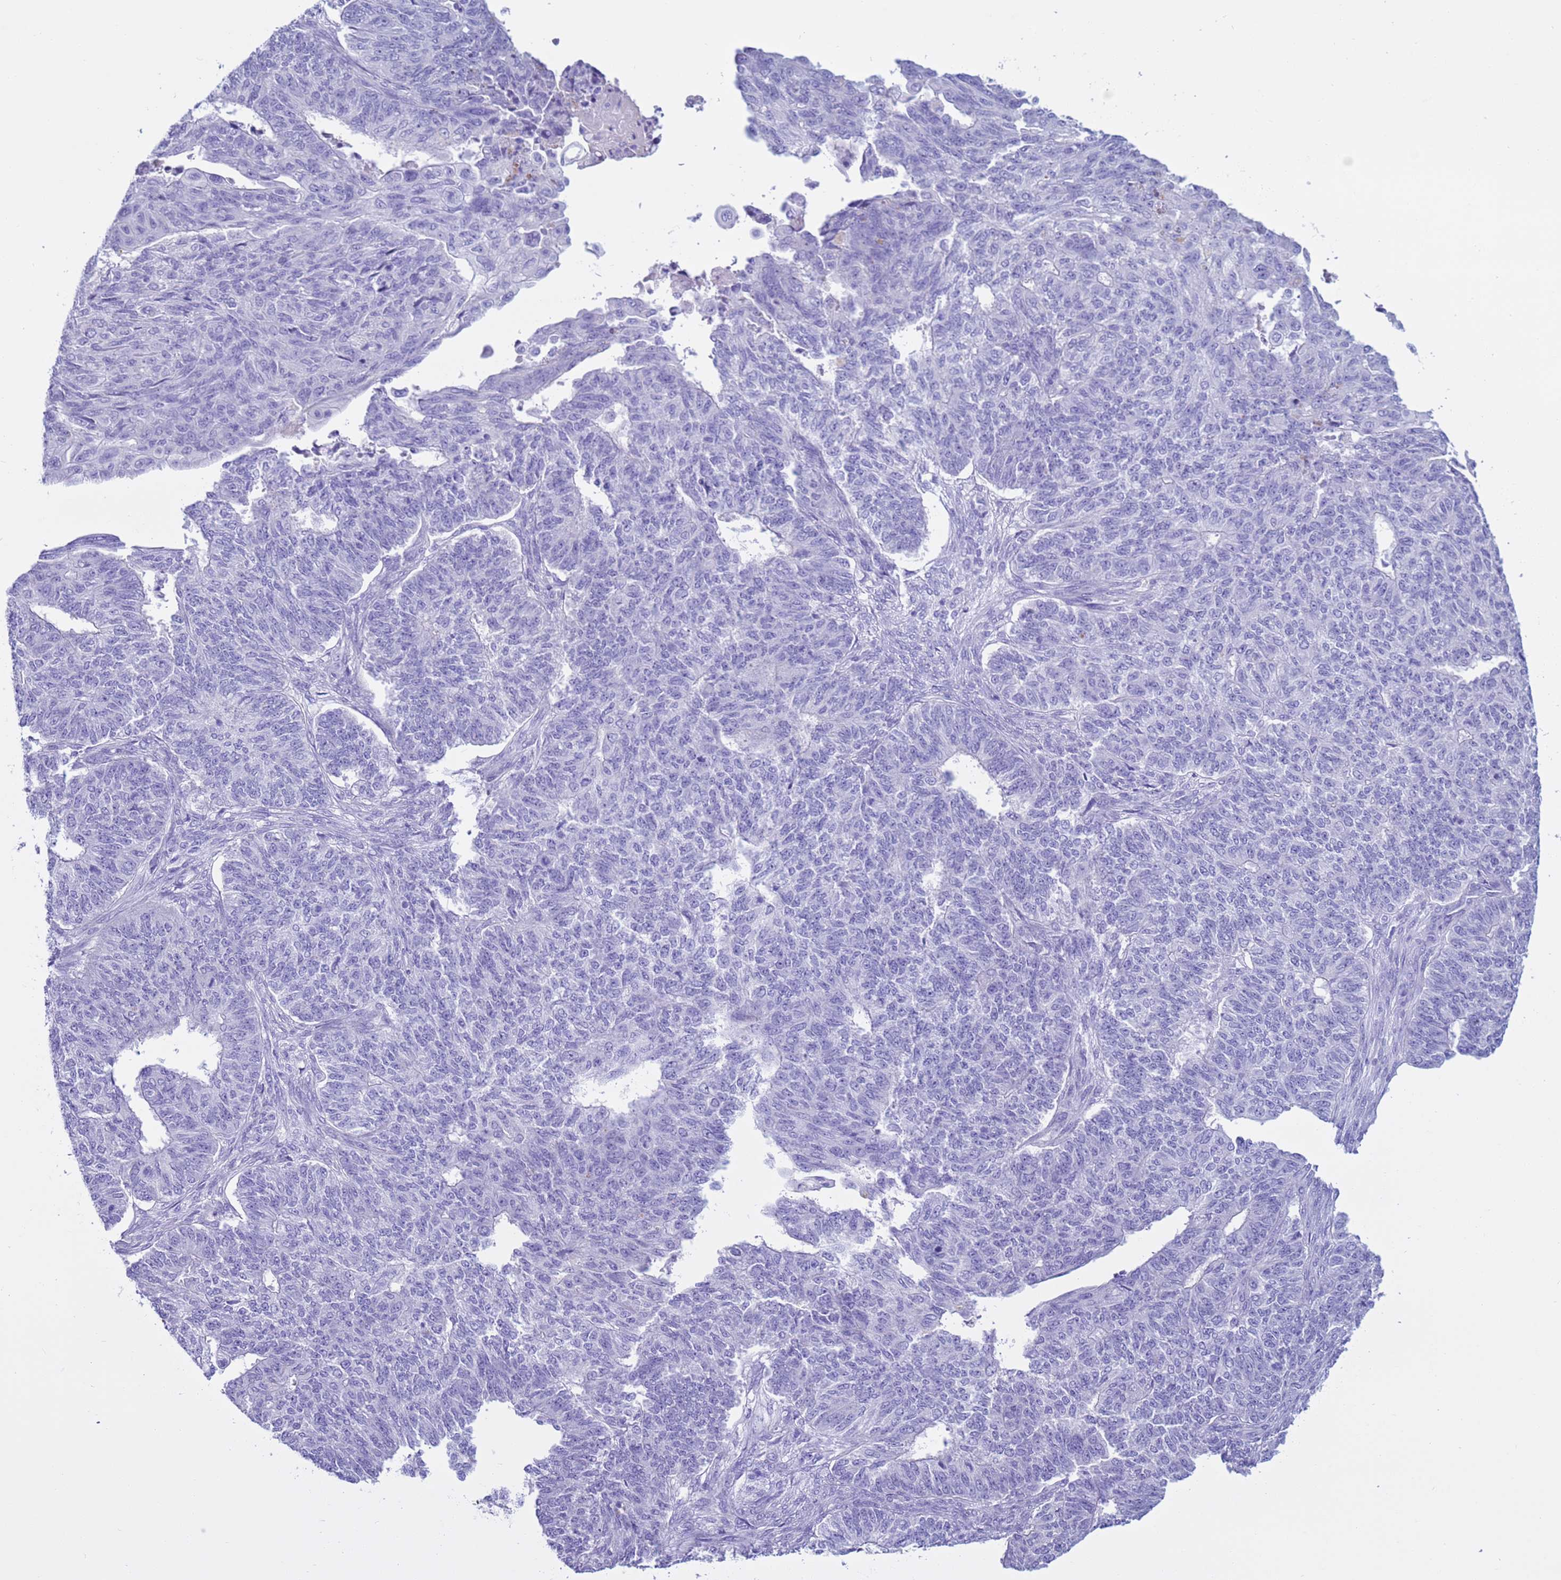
{"staining": {"intensity": "negative", "quantity": "none", "location": "none"}, "tissue": "endometrial cancer", "cell_type": "Tumor cells", "image_type": "cancer", "snomed": [{"axis": "morphology", "description": "Adenocarcinoma, NOS"}, {"axis": "topography", "description": "Endometrium"}], "caption": "Human adenocarcinoma (endometrial) stained for a protein using immunohistochemistry reveals no expression in tumor cells.", "gene": "CST4", "patient": {"sex": "female", "age": 32}}